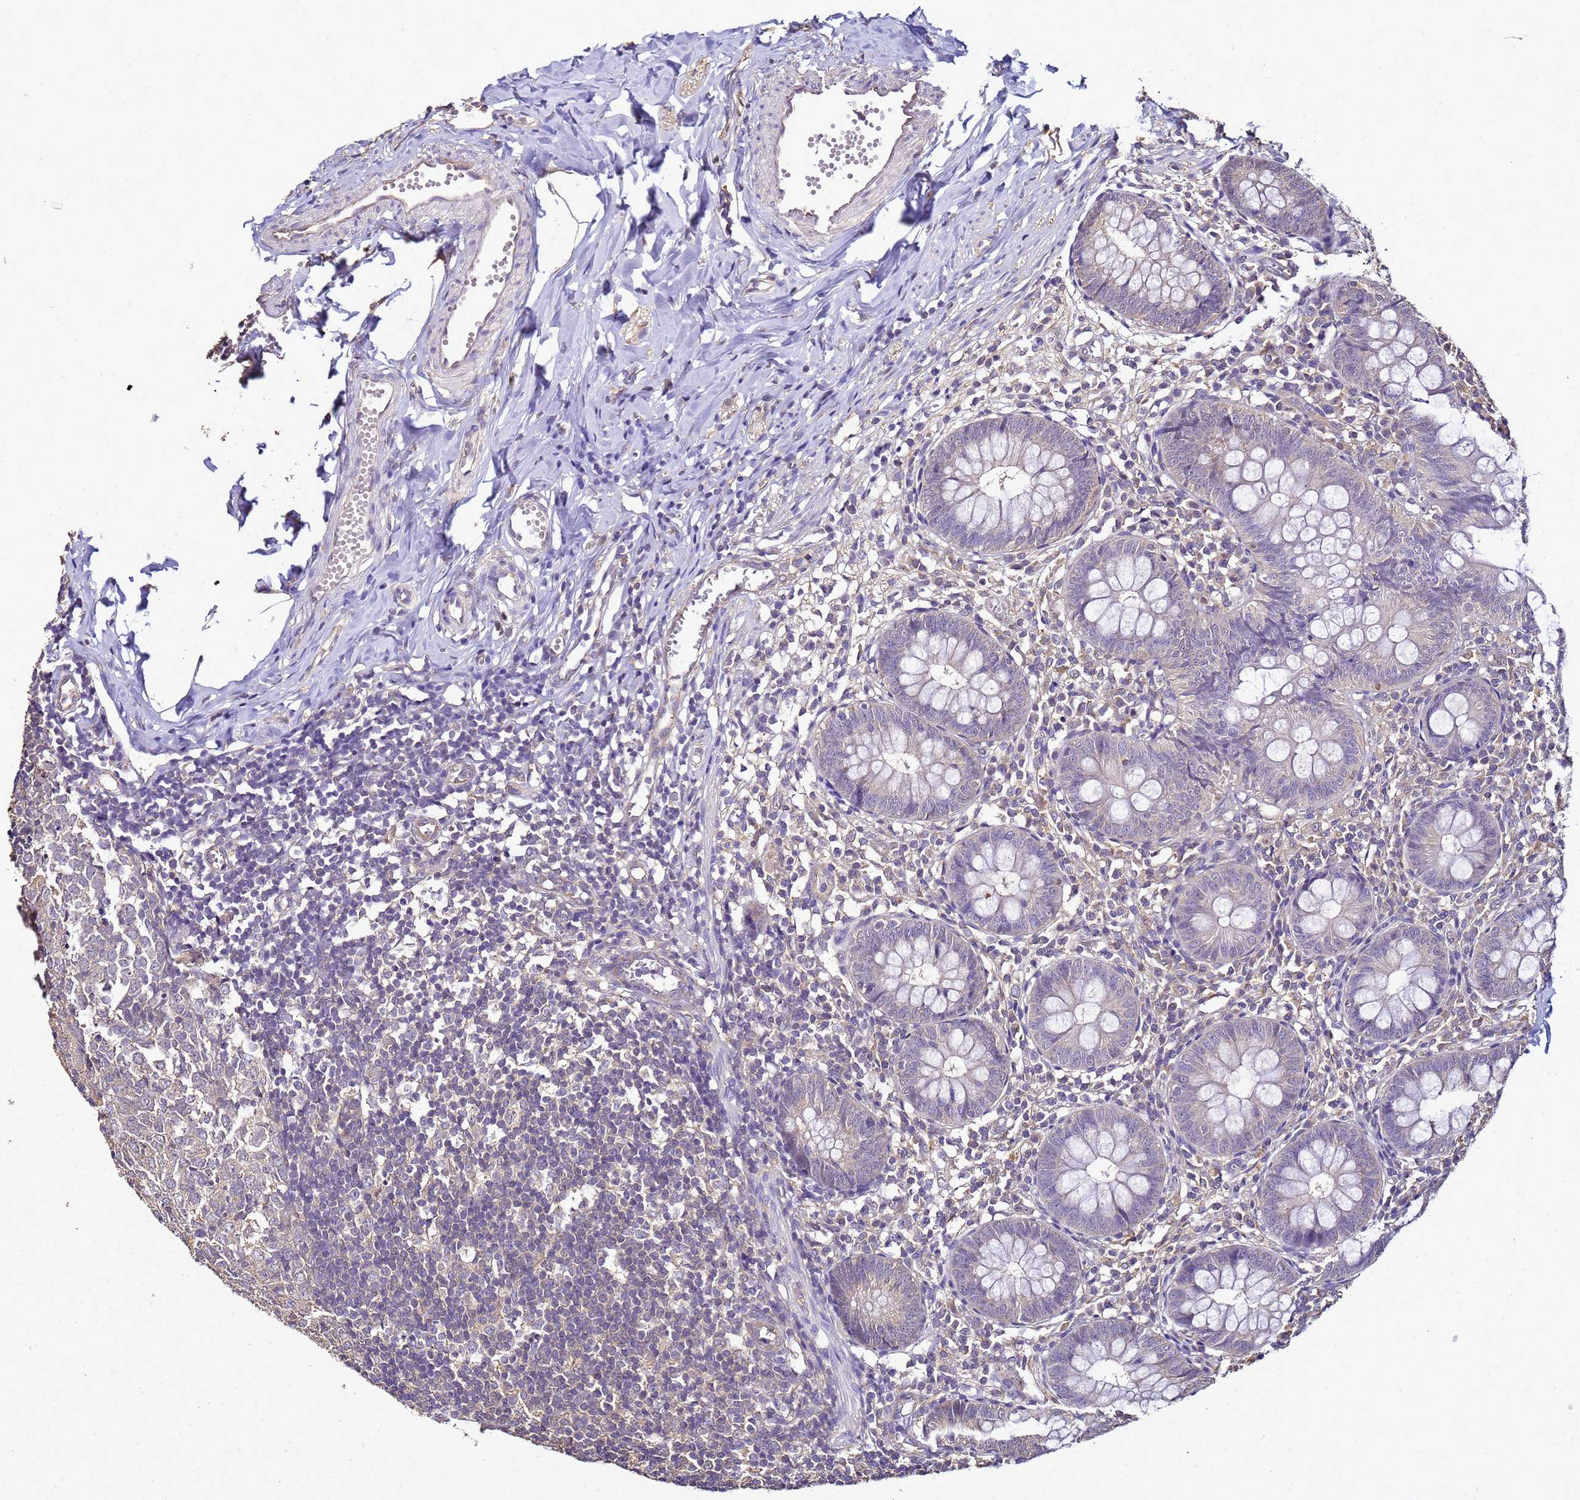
{"staining": {"intensity": "weak", "quantity": "<25%", "location": "cytoplasmic/membranous"}, "tissue": "appendix", "cell_type": "Glandular cells", "image_type": "normal", "snomed": [{"axis": "morphology", "description": "Normal tissue, NOS"}, {"axis": "topography", "description": "Appendix"}], "caption": "Photomicrograph shows no protein expression in glandular cells of normal appendix. Brightfield microscopy of IHC stained with DAB (brown) and hematoxylin (blue), captured at high magnification.", "gene": "ENOPH1", "patient": {"sex": "male", "age": 14}}